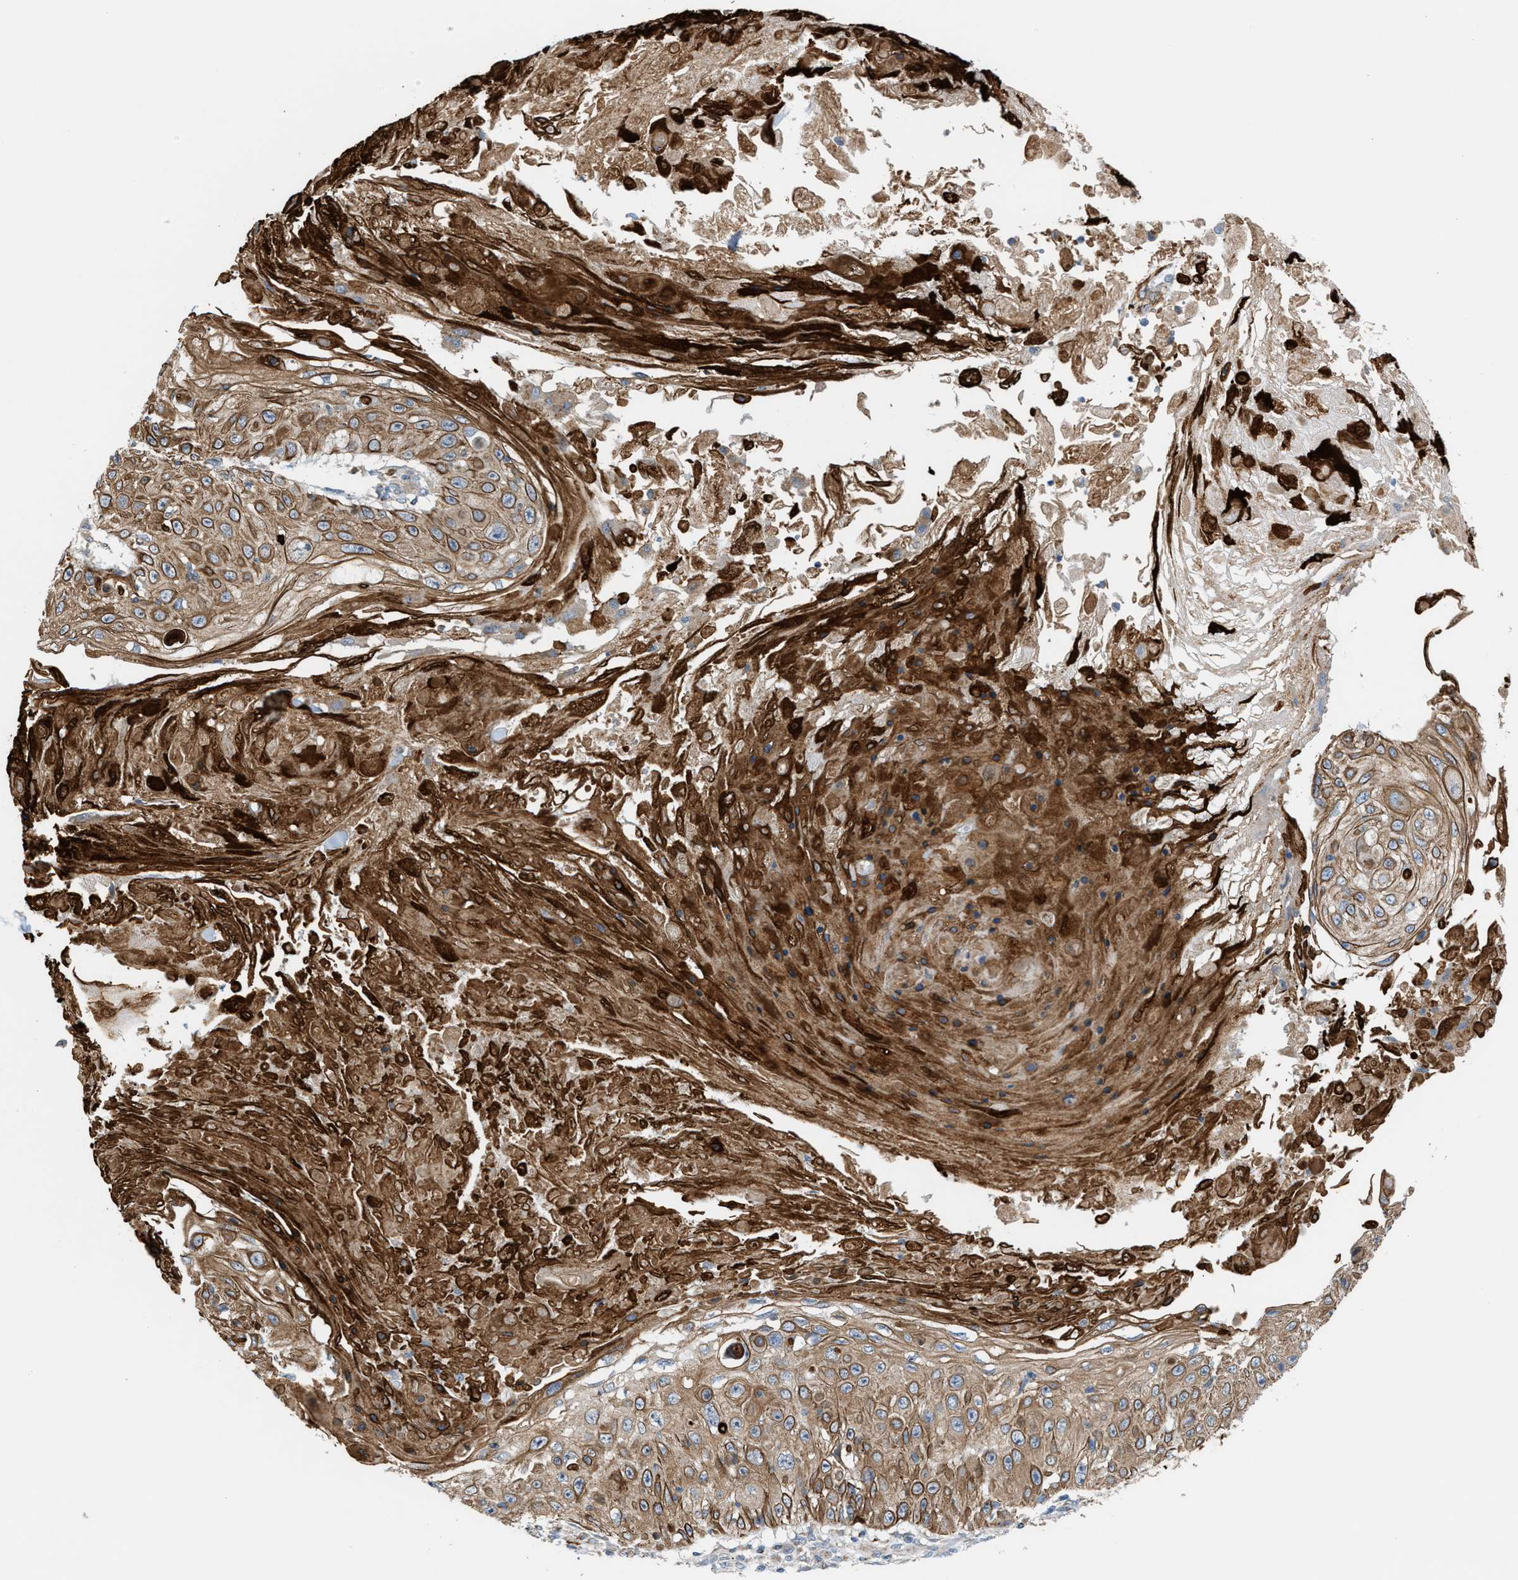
{"staining": {"intensity": "moderate", "quantity": ">75%", "location": "cytoplasmic/membranous"}, "tissue": "skin cancer", "cell_type": "Tumor cells", "image_type": "cancer", "snomed": [{"axis": "morphology", "description": "Squamous cell carcinoma, NOS"}, {"axis": "topography", "description": "Skin"}], "caption": "DAB immunohistochemical staining of skin cancer (squamous cell carcinoma) shows moderate cytoplasmic/membranous protein positivity in approximately >75% of tumor cells. (brown staining indicates protein expression, while blue staining denotes nuclei).", "gene": "PDCL", "patient": {"sex": "male", "age": 86}}